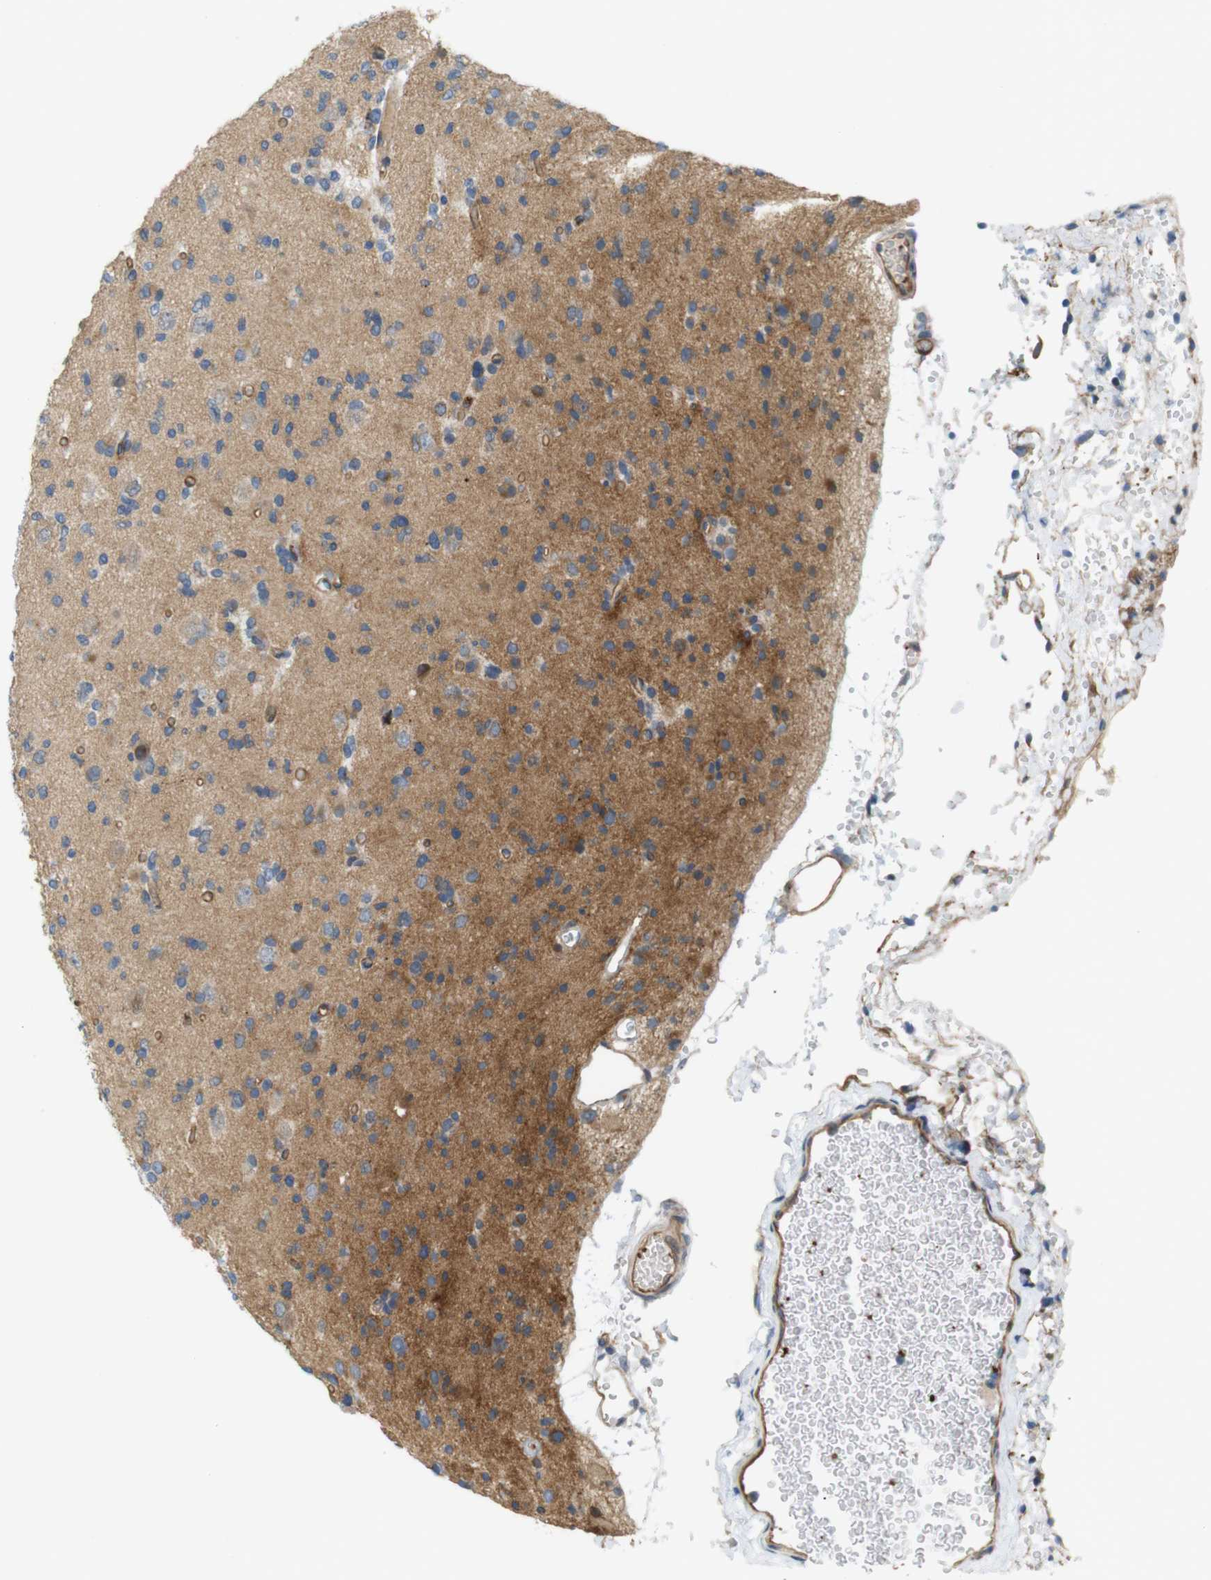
{"staining": {"intensity": "moderate", "quantity": "25%-75%", "location": "cytoplasmic/membranous"}, "tissue": "glioma", "cell_type": "Tumor cells", "image_type": "cancer", "snomed": [{"axis": "morphology", "description": "Glioma, malignant, Low grade"}, {"axis": "topography", "description": "Brain"}], "caption": "IHC histopathology image of human glioma stained for a protein (brown), which exhibits medium levels of moderate cytoplasmic/membranous staining in approximately 25%-75% of tumor cells.", "gene": "BVES", "patient": {"sex": "female", "age": 22}}